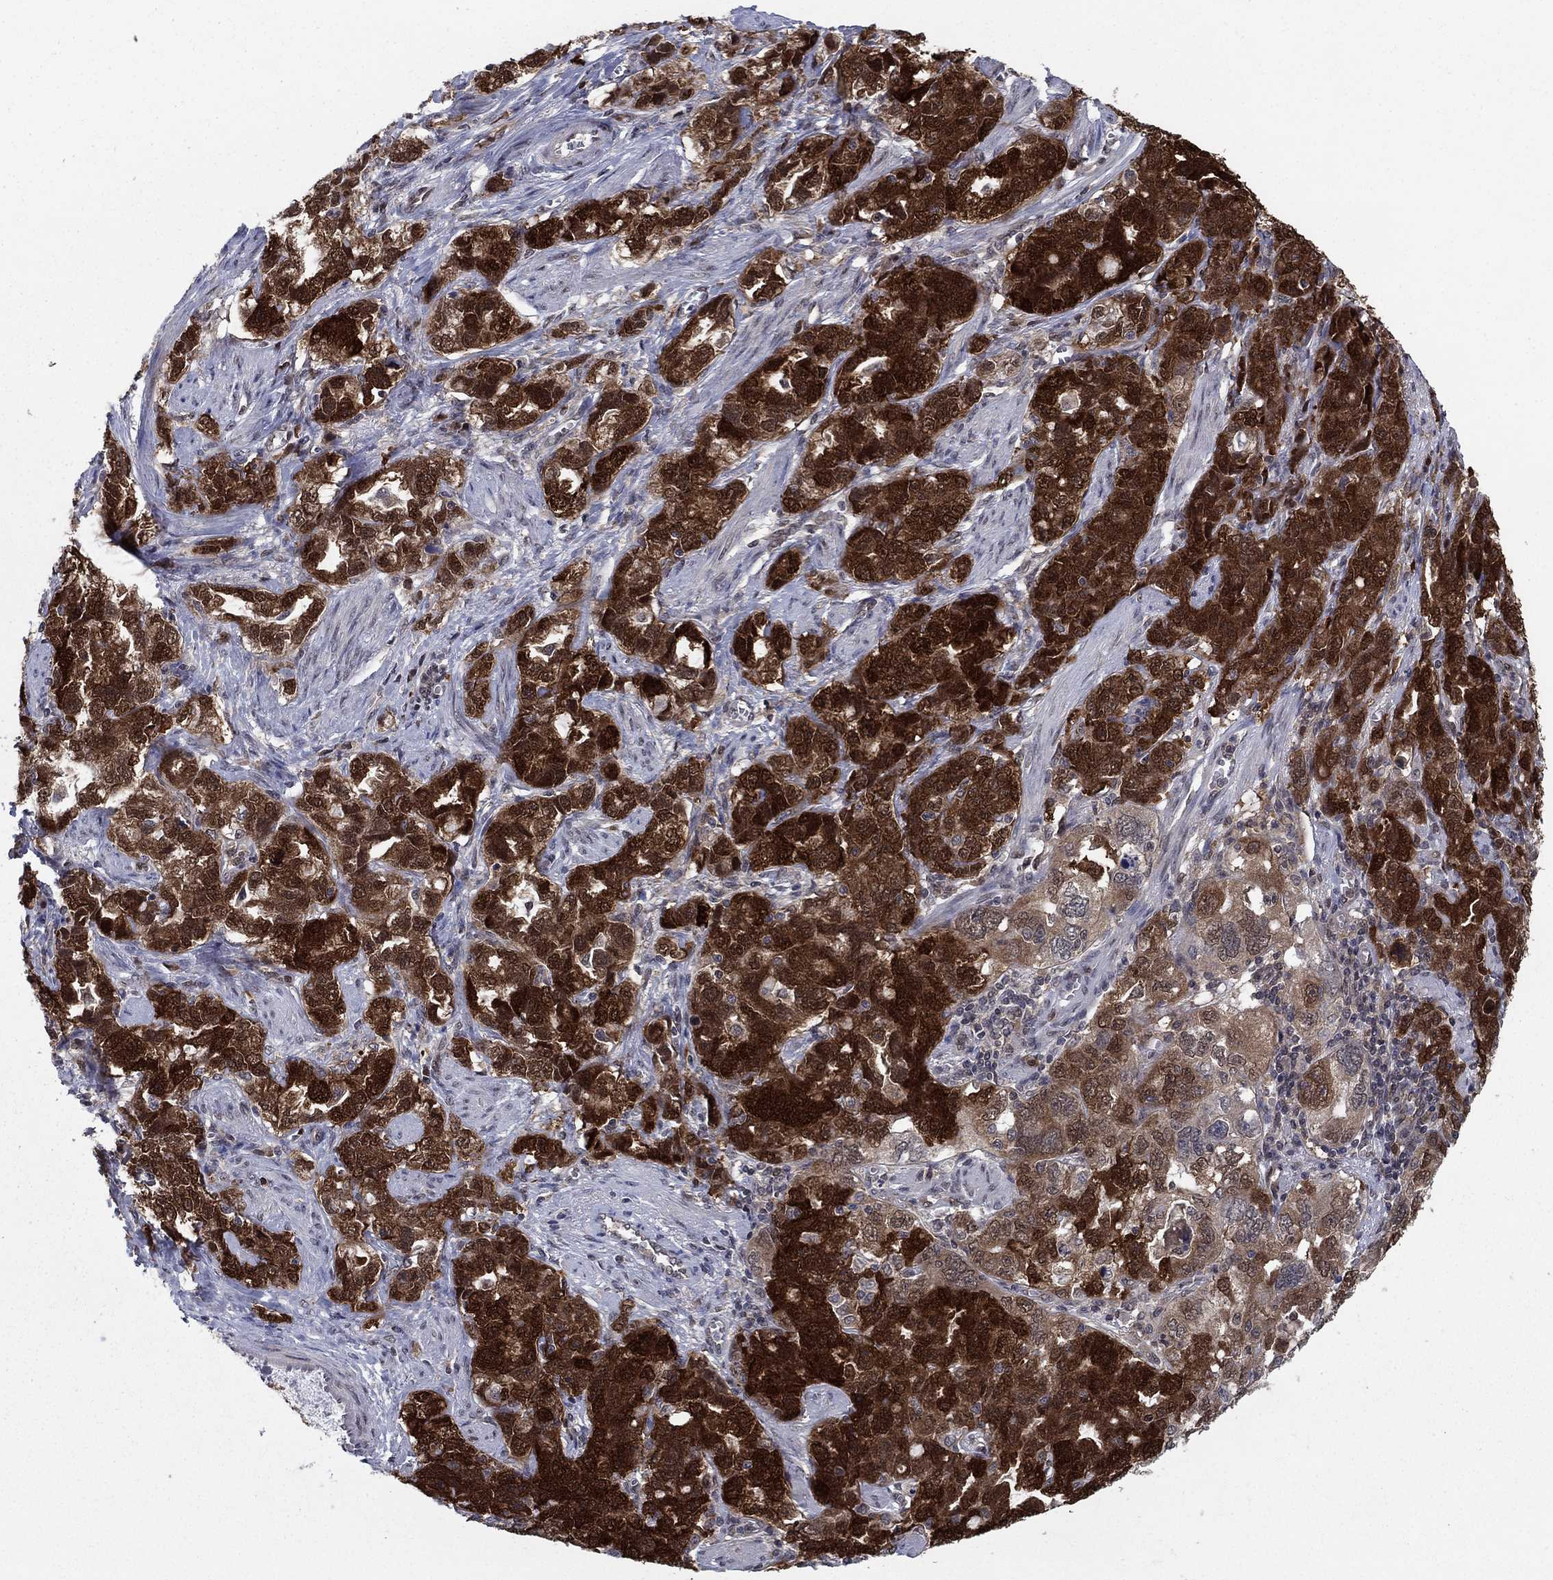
{"staining": {"intensity": "strong", "quantity": ">75%", "location": "cytoplasmic/membranous,nuclear"}, "tissue": "ovarian cancer", "cell_type": "Tumor cells", "image_type": "cancer", "snomed": [{"axis": "morphology", "description": "Cystadenocarcinoma, serous, NOS"}, {"axis": "topography", "description": "Ovary"}], "caption": "Serous cystadenocarcinoma (ovarian) stained with IHC demonstrates strong cytoplasmic/membranous and nuclear staining in about >75% of tumor cells.", "gene": "FKBP4", "patient": {"sex": "female", "age": 51}}